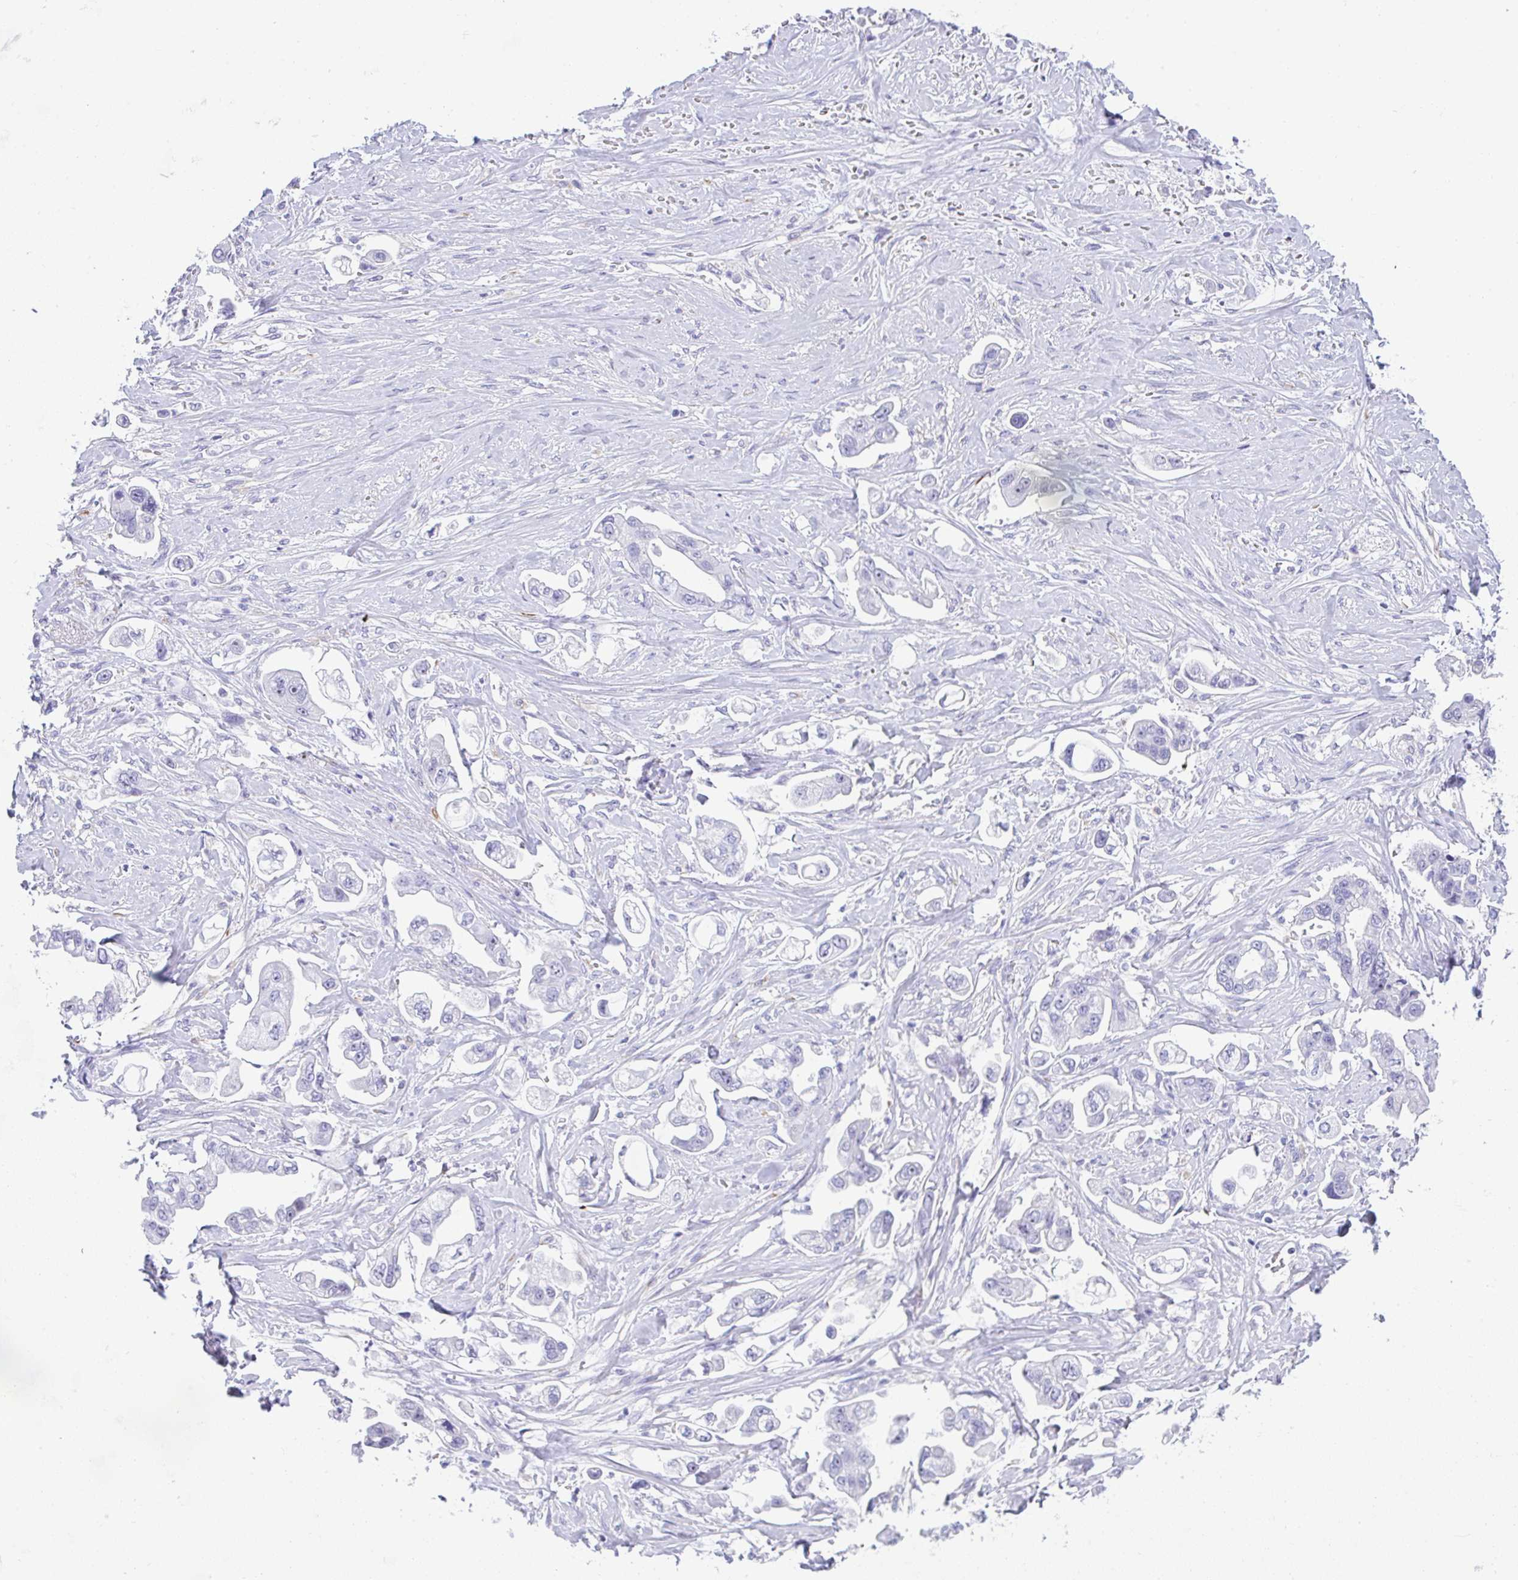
{"staining": {"intensity": "negative", "quantity": "none", "location": "none"}, "tissue": "stomach cancer", "cell_type": "Tumor cells", "image_type": "cancer", "snomed": [{"axis": "morphology", "description": "Adenocarcinoma, NOS"}, {"axis": "topography", "description": "Stomach"}], "caption": "There is no significant staining in tumor cells of adenocarcinoma (stomach).", "gene": "NDUFAF8", "patient": {"sex": "male", "age": 62}}